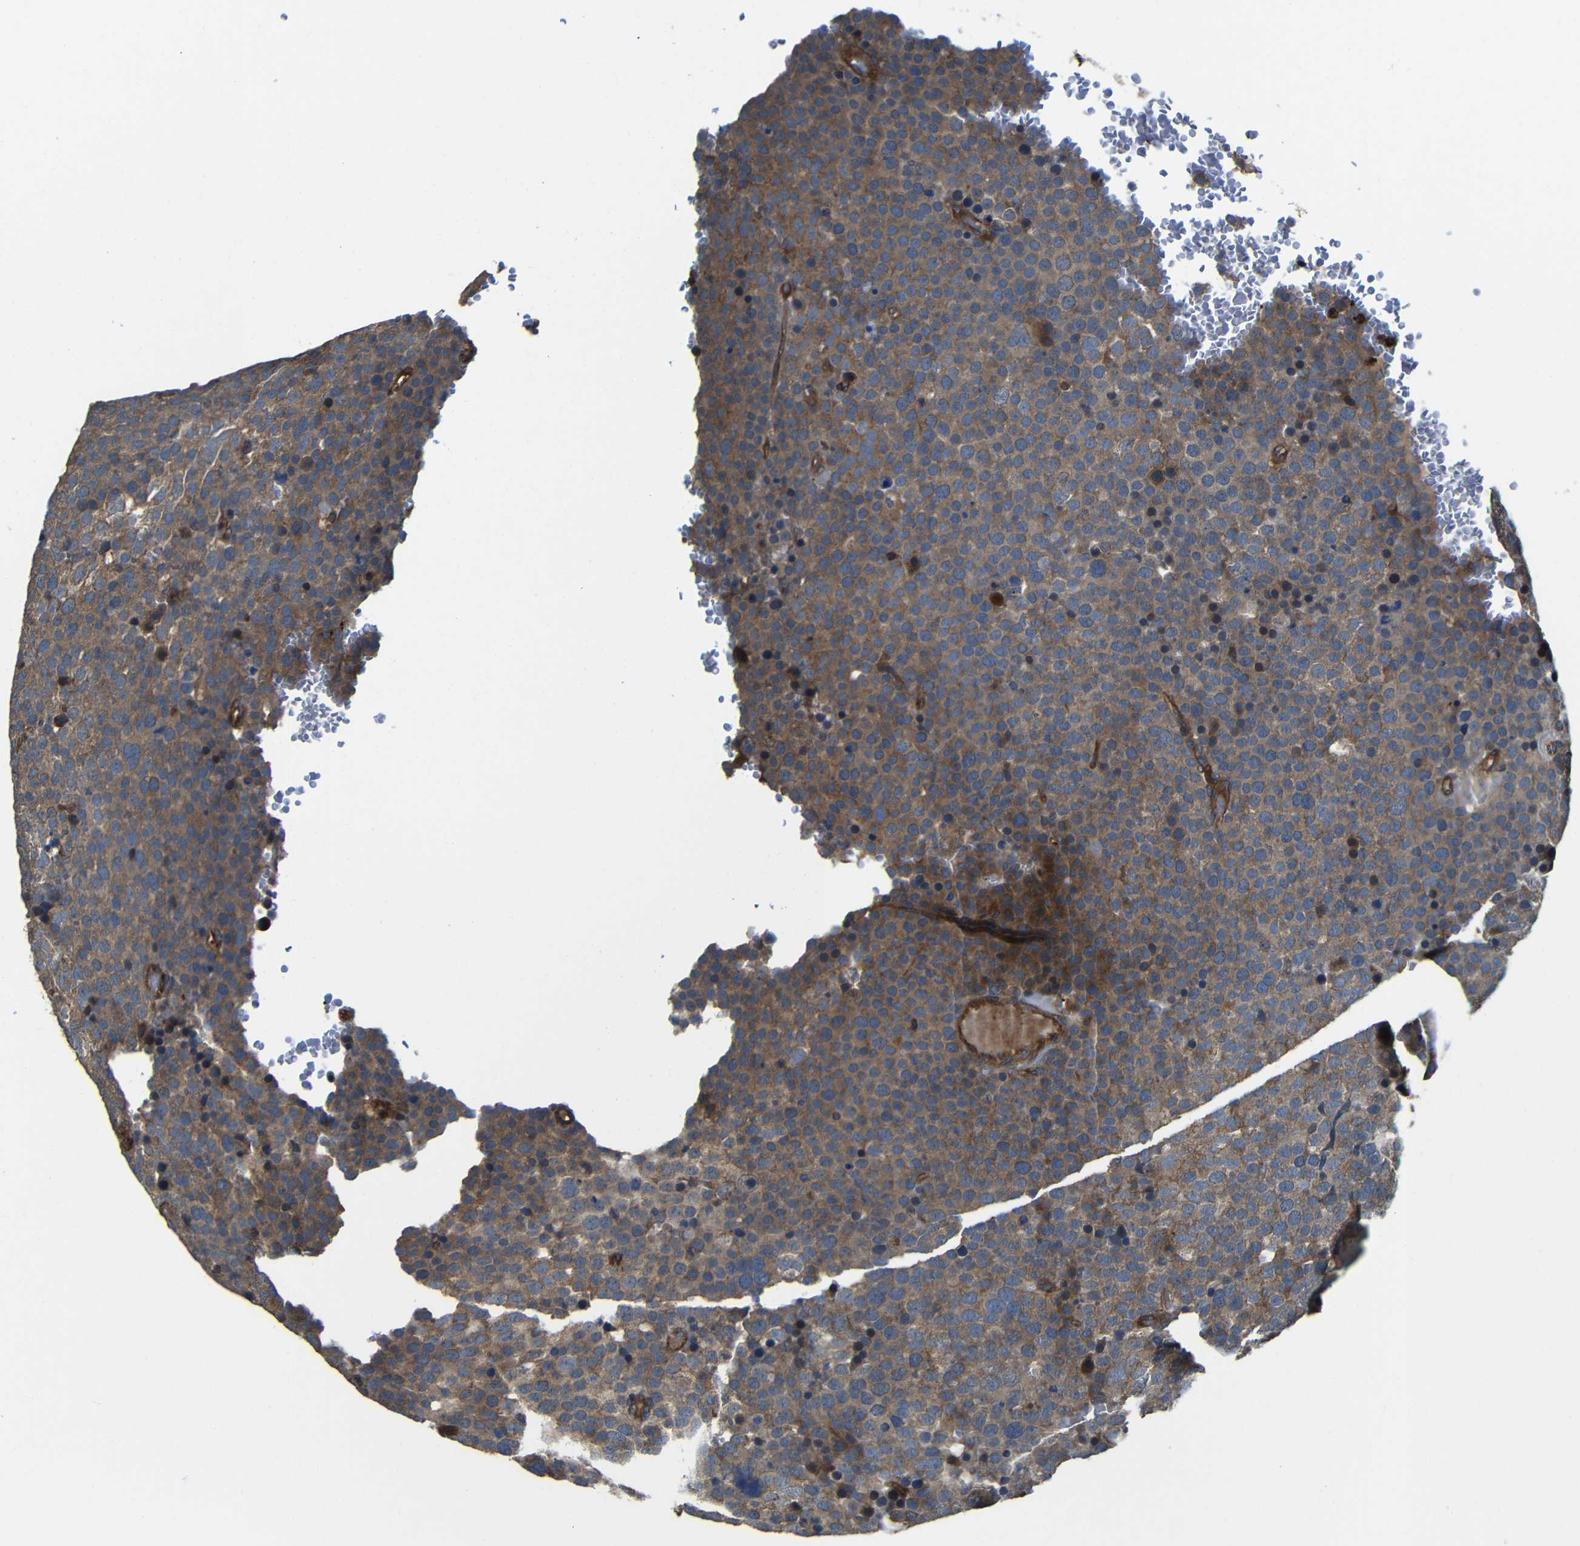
{"staining": {"intensity": "moderate", "quantity": ">75%", "location": "cytoplasmic/membranous"}, "tissue": "testis cancer", "cell_type": "Tumor cells", "image_type": "cancer", "snomed": [{"axis": "morphology", "description": "Seminoma, NOS"}, {"axis": "topography", "description": "Testis"}], "caption": "IHC image of neoplastic tissue: testis seminoma stained using IHC demonstrates medium levels of moderate protein expression localized specifically in the cytoplasmic/membranous of tumor cells, appearing as a cytoplasmic/membranous brown color.", "gene": "PTCH1", "patient": {"sex": "male", "age": 71}}